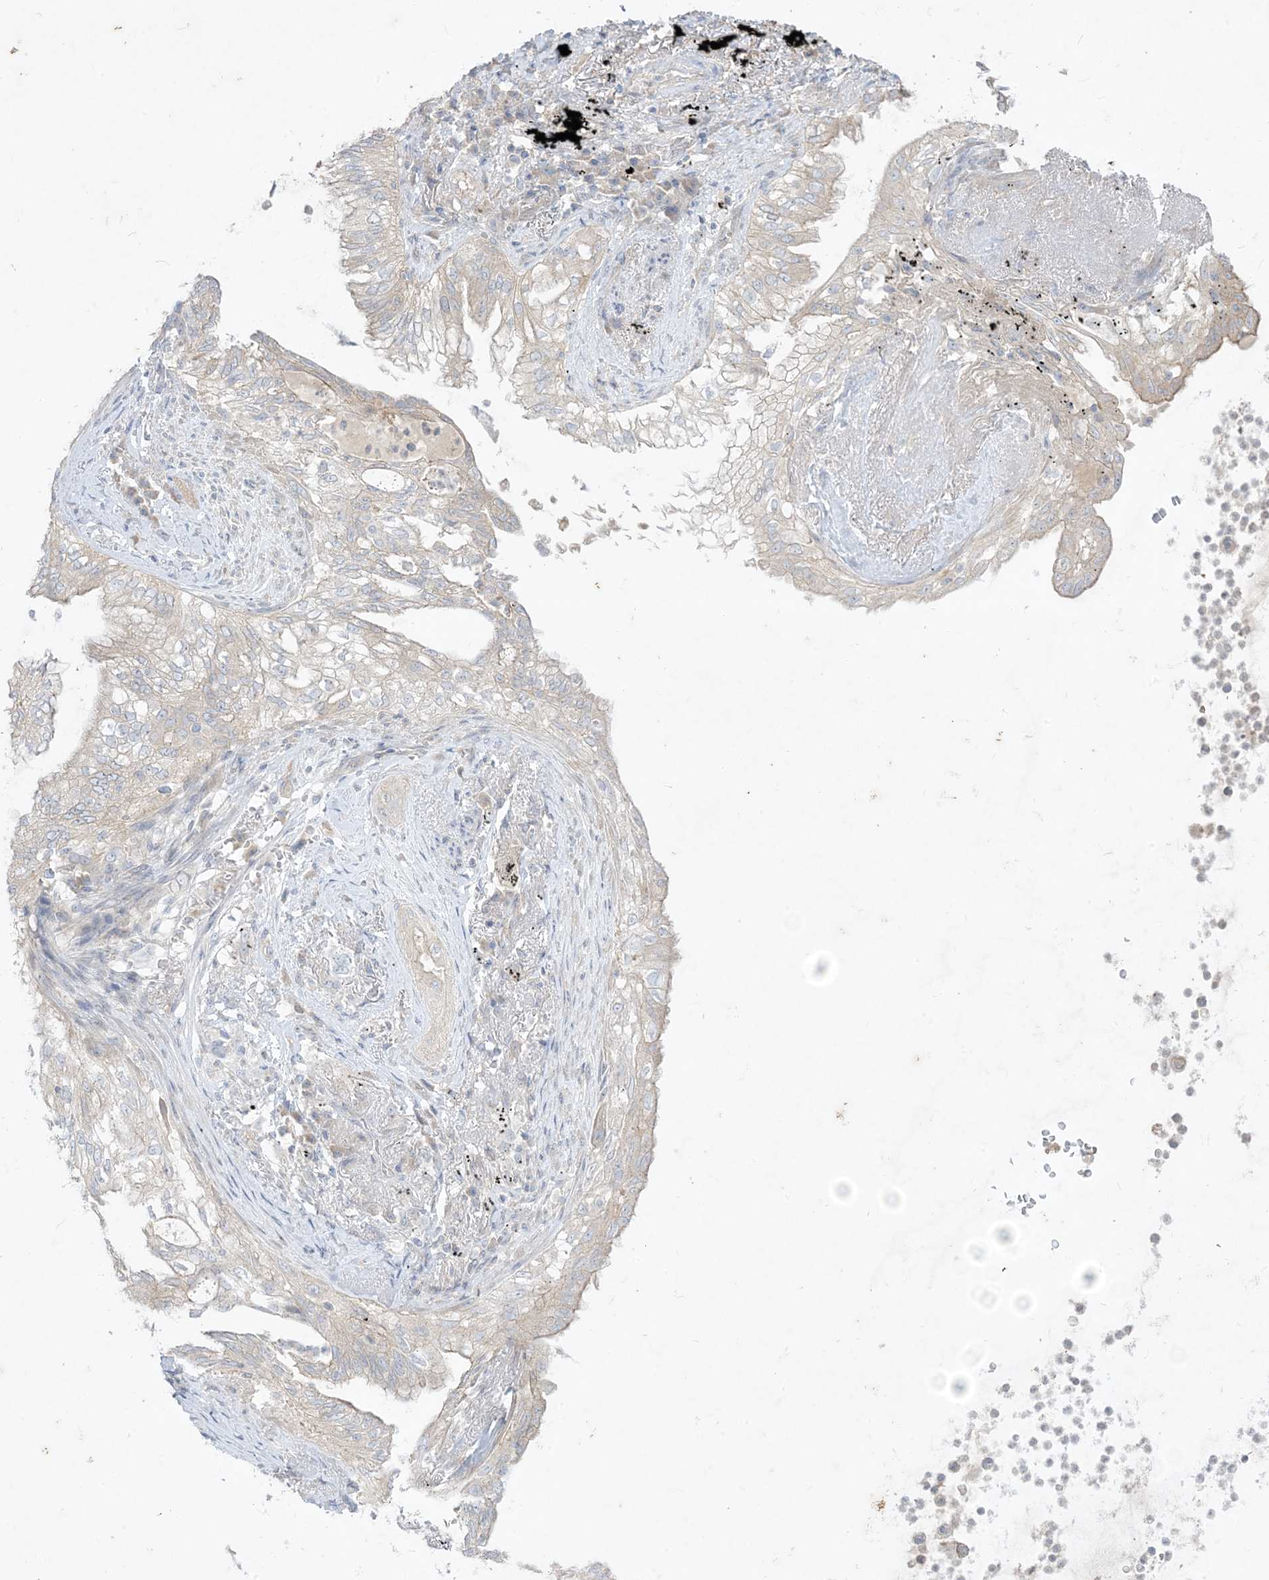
{"staining": {"intensity": "negative", "quantity": "none", "location": "none"}, "tissue": "lung cancer", "cell_type": "Tumor cells", "image_type": "cancer", "snomed": [{"axis": "morphology", "description": "Adenocarcinoma, NOS"}, {"axis": "topography", "description": "Lung"}], "caption": "An image of lung adenocarcinoma stained for a protein demonstrates no brown staining in tumor cells.", "gene": "PLEKHA3", "patient": {"sex": "female", "age": 70}}